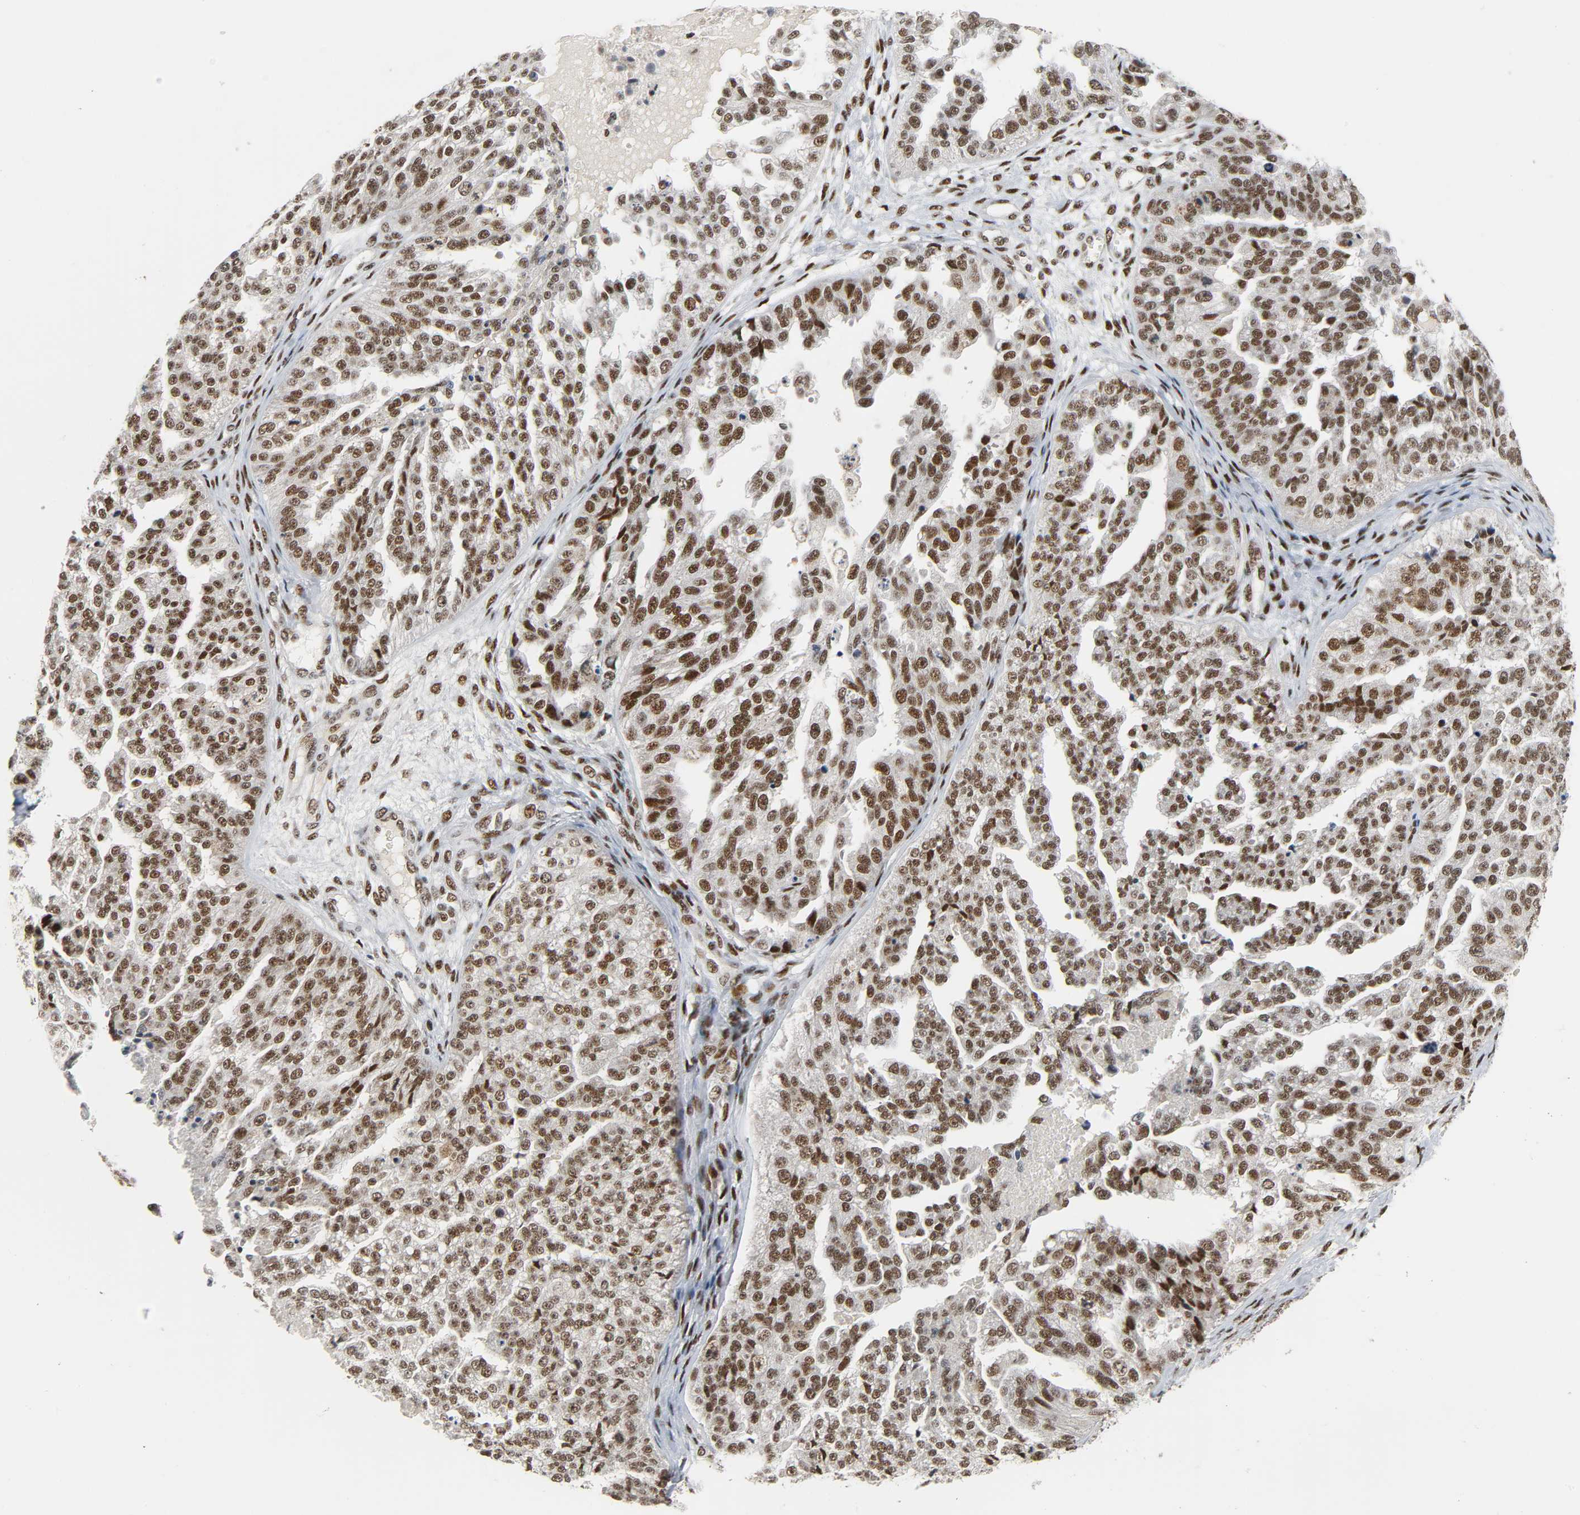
{"staining": {"intensity": "strong", "quantity": ">75%", "location": "nuclear"}, "tissue": "ovarian cancer", "cell_type": "Tumor cells", "image_type": "cancer", "snomed": [{"axis": "morphology", "description": "Cystadenocarcinoma, serous, NOS"}, {"axis": "topography", "description": "Ovary"}], "caption": "The micrograph reveals immunohistochemical staining of ovarian cancer. There is strong nuclear positivity is seen in about >75% of tumor cells.", "gene": "CDK9", "patient": {"sex": "female", "age": 58}}